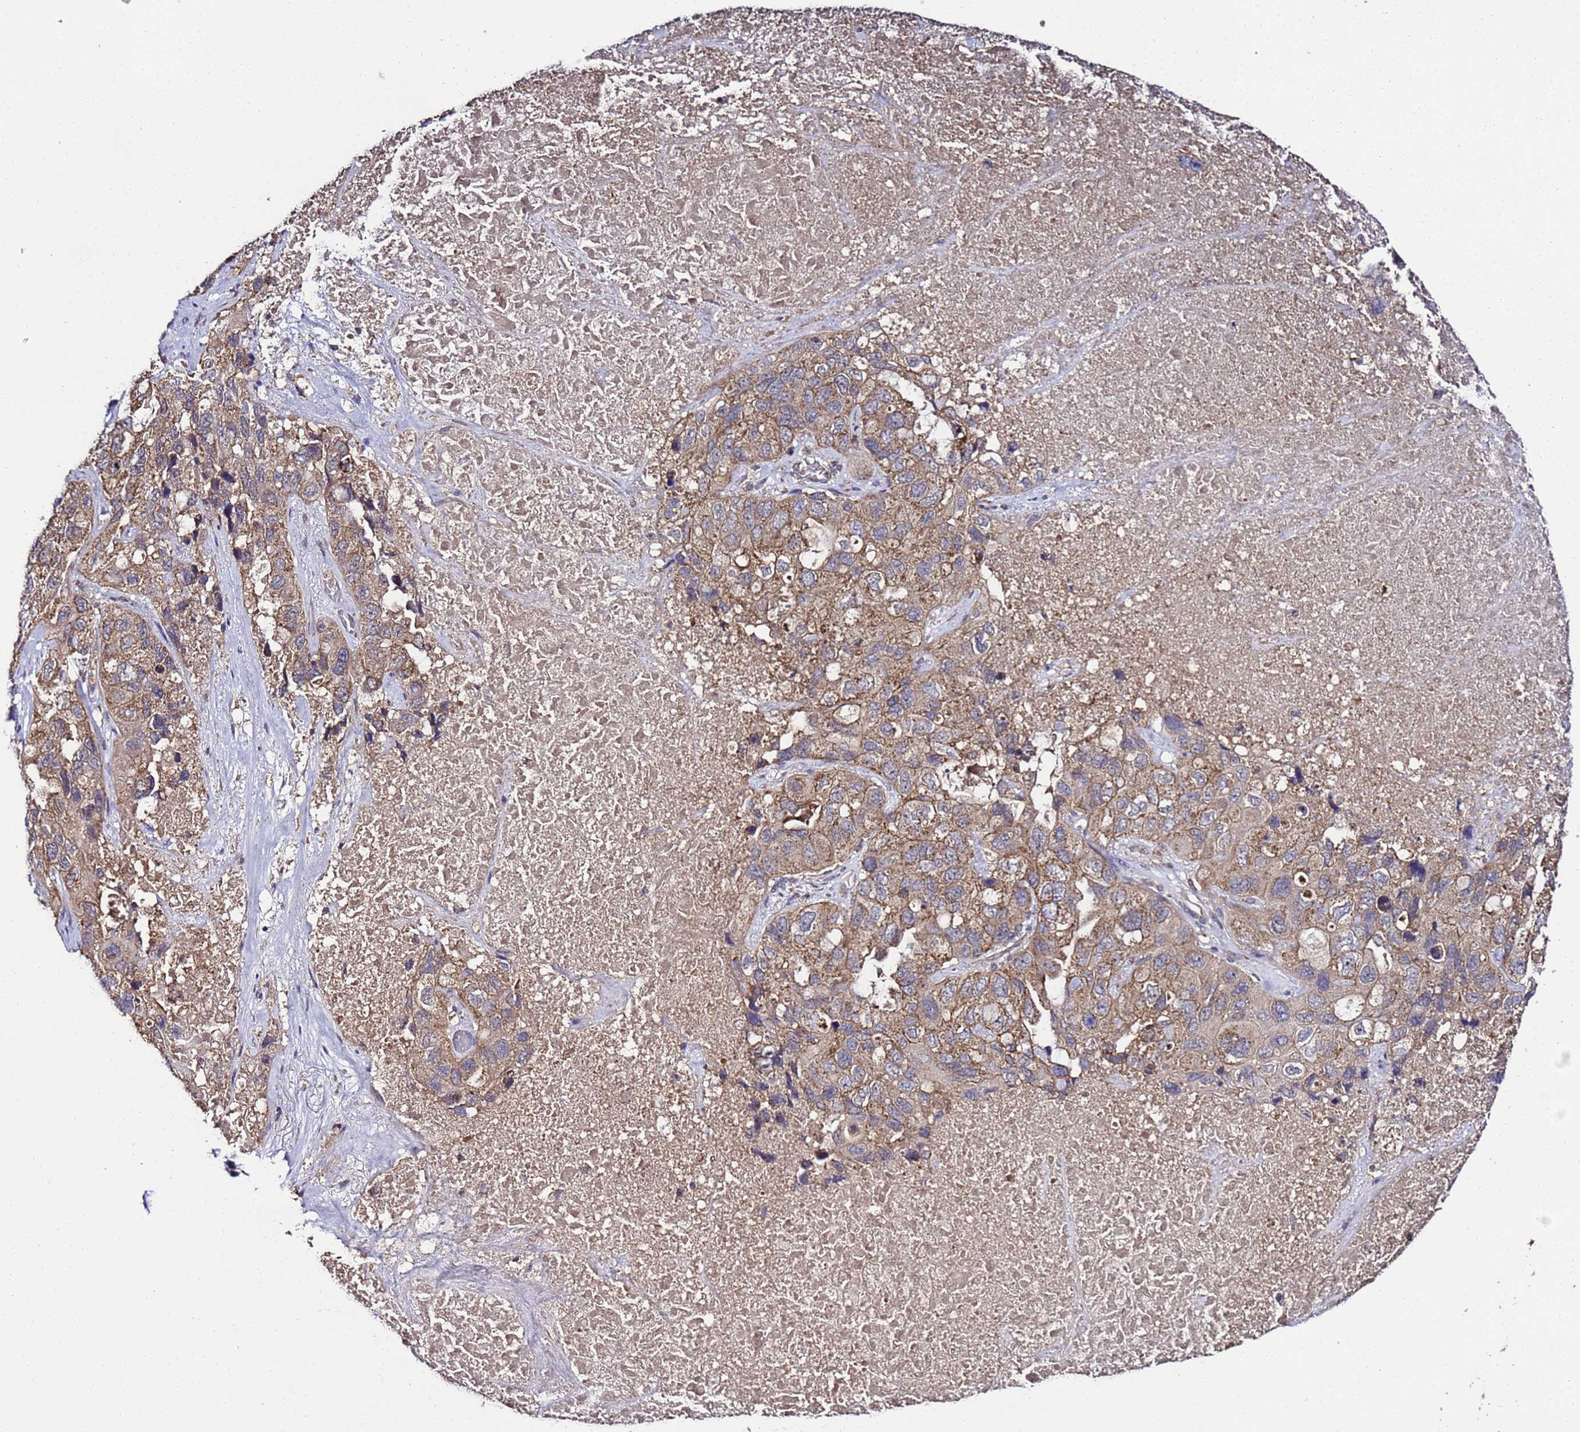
{"staining": {"intensity": "moderate", "quantity": ">75%", "location": "cytoplasmic/membranous"}, "tissue": "lung cancer", "cell_type": "Tumor cells", "image_type": "cancer", "snomed": [{"axis": "morphology", "description": "Squamous cell carcinoma, NOS"}, {"axis": "topography", "description": "Lung"}], "caption": "Protein expression analysis of lung cancer displays moderate cytoplasmic/membranous positivity in approximately >75% of tumor cells.", "gene": "HSPBAP1", "patient": {"sex": "female", "age": 73}}